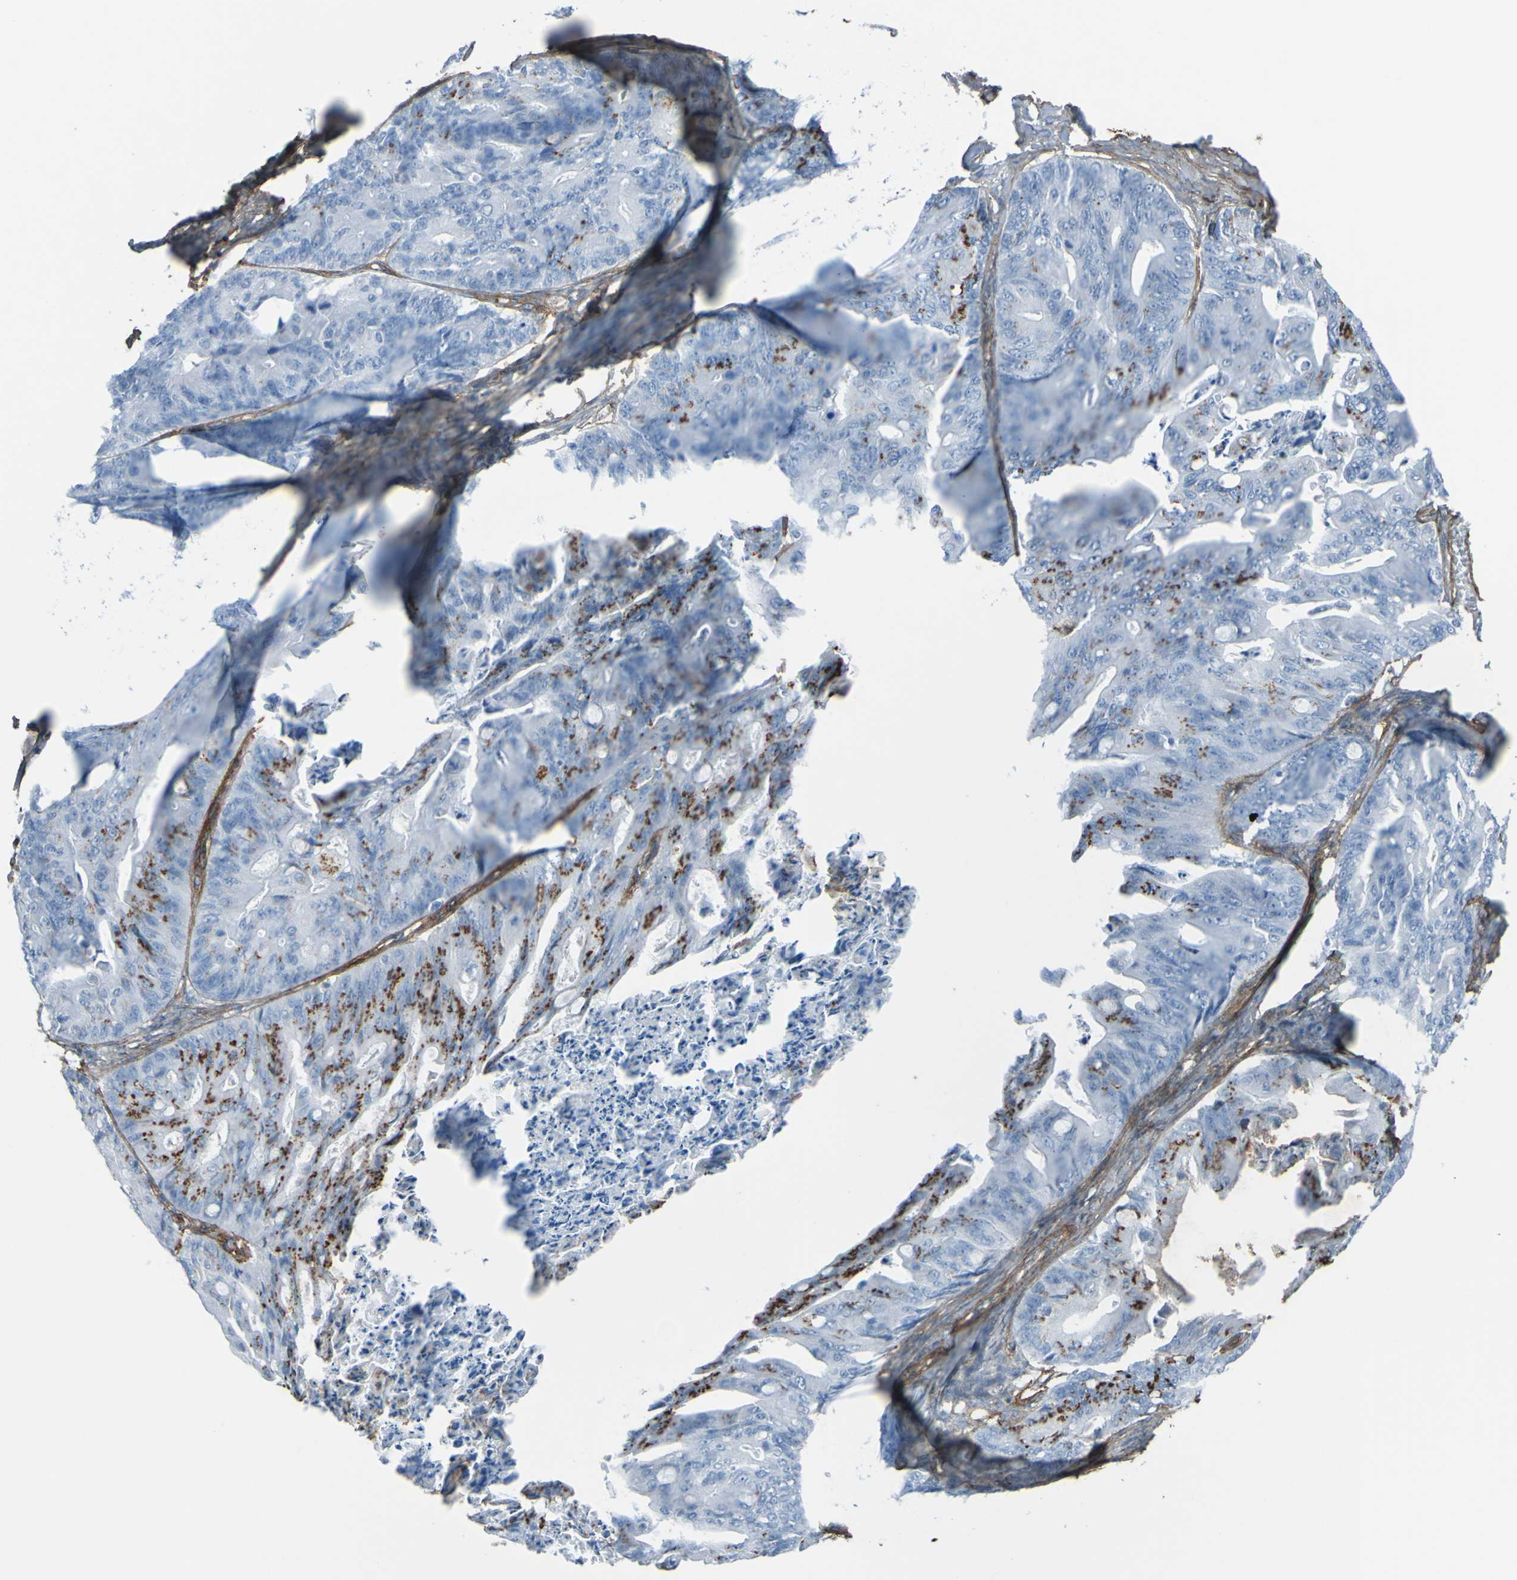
{"staining": {"intensity": "strong", "quantity": "<25%", "location": "cytoplasmic/membranous"}, "tissue": "ovarian cancer", "cell_type": "Tumor cells", "image_type": "cancer", "snomed": [{"axis": "morphology", "description": "Cystadenocarcinoma, mucinous, NOS"}, {"axis": "topography", "description": "Ovary"}], "caption": "Protein staining of ovarian mucinous cystadenocarcinoma tissue displays strong cytoplasmic/membranous expression in approximately <25% of tumor cells.", "gene": "COL4A2", "patient": {"sex": "female", "age": 37}}